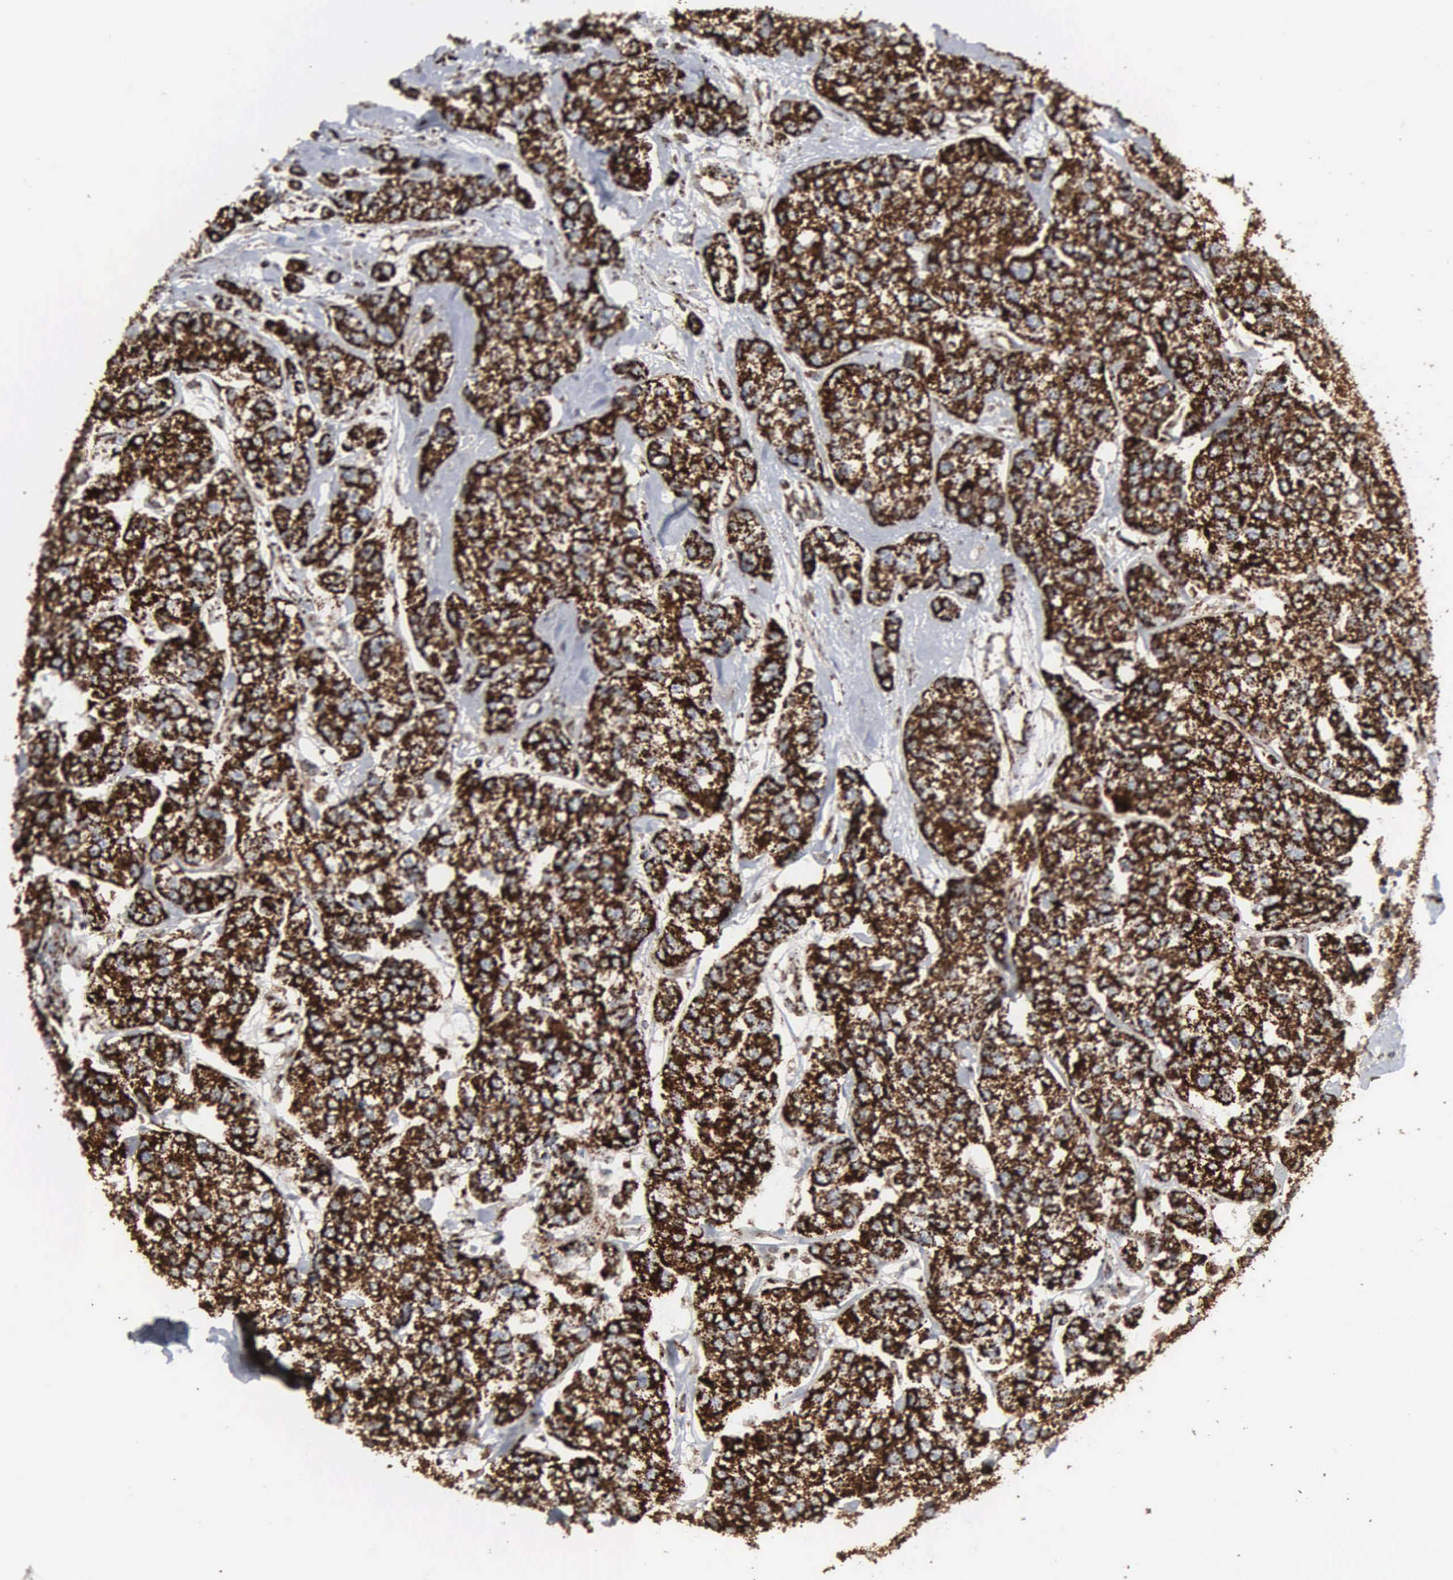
{"staining": {"intensity": "strong", "quantity": ">75%", "location": "cytoplasmic/membranous"}, "tissue": "breast cancer", "cell_type": "Tumor cells", "image_type": "cancer", "snomed": [{"axis": "morphology", "description": "Duct carcinoma"}, {"axis": "topography", "description": "Breast"}], "caption": "Immunohistochemical staining of human breast intraductal carcinoma reveals strong cytoplasmic/membranous protein positivity in approximately >75% of tumor cells.", "gene": "HSPA9", "patient": {"sex": "female", "age": 51}}